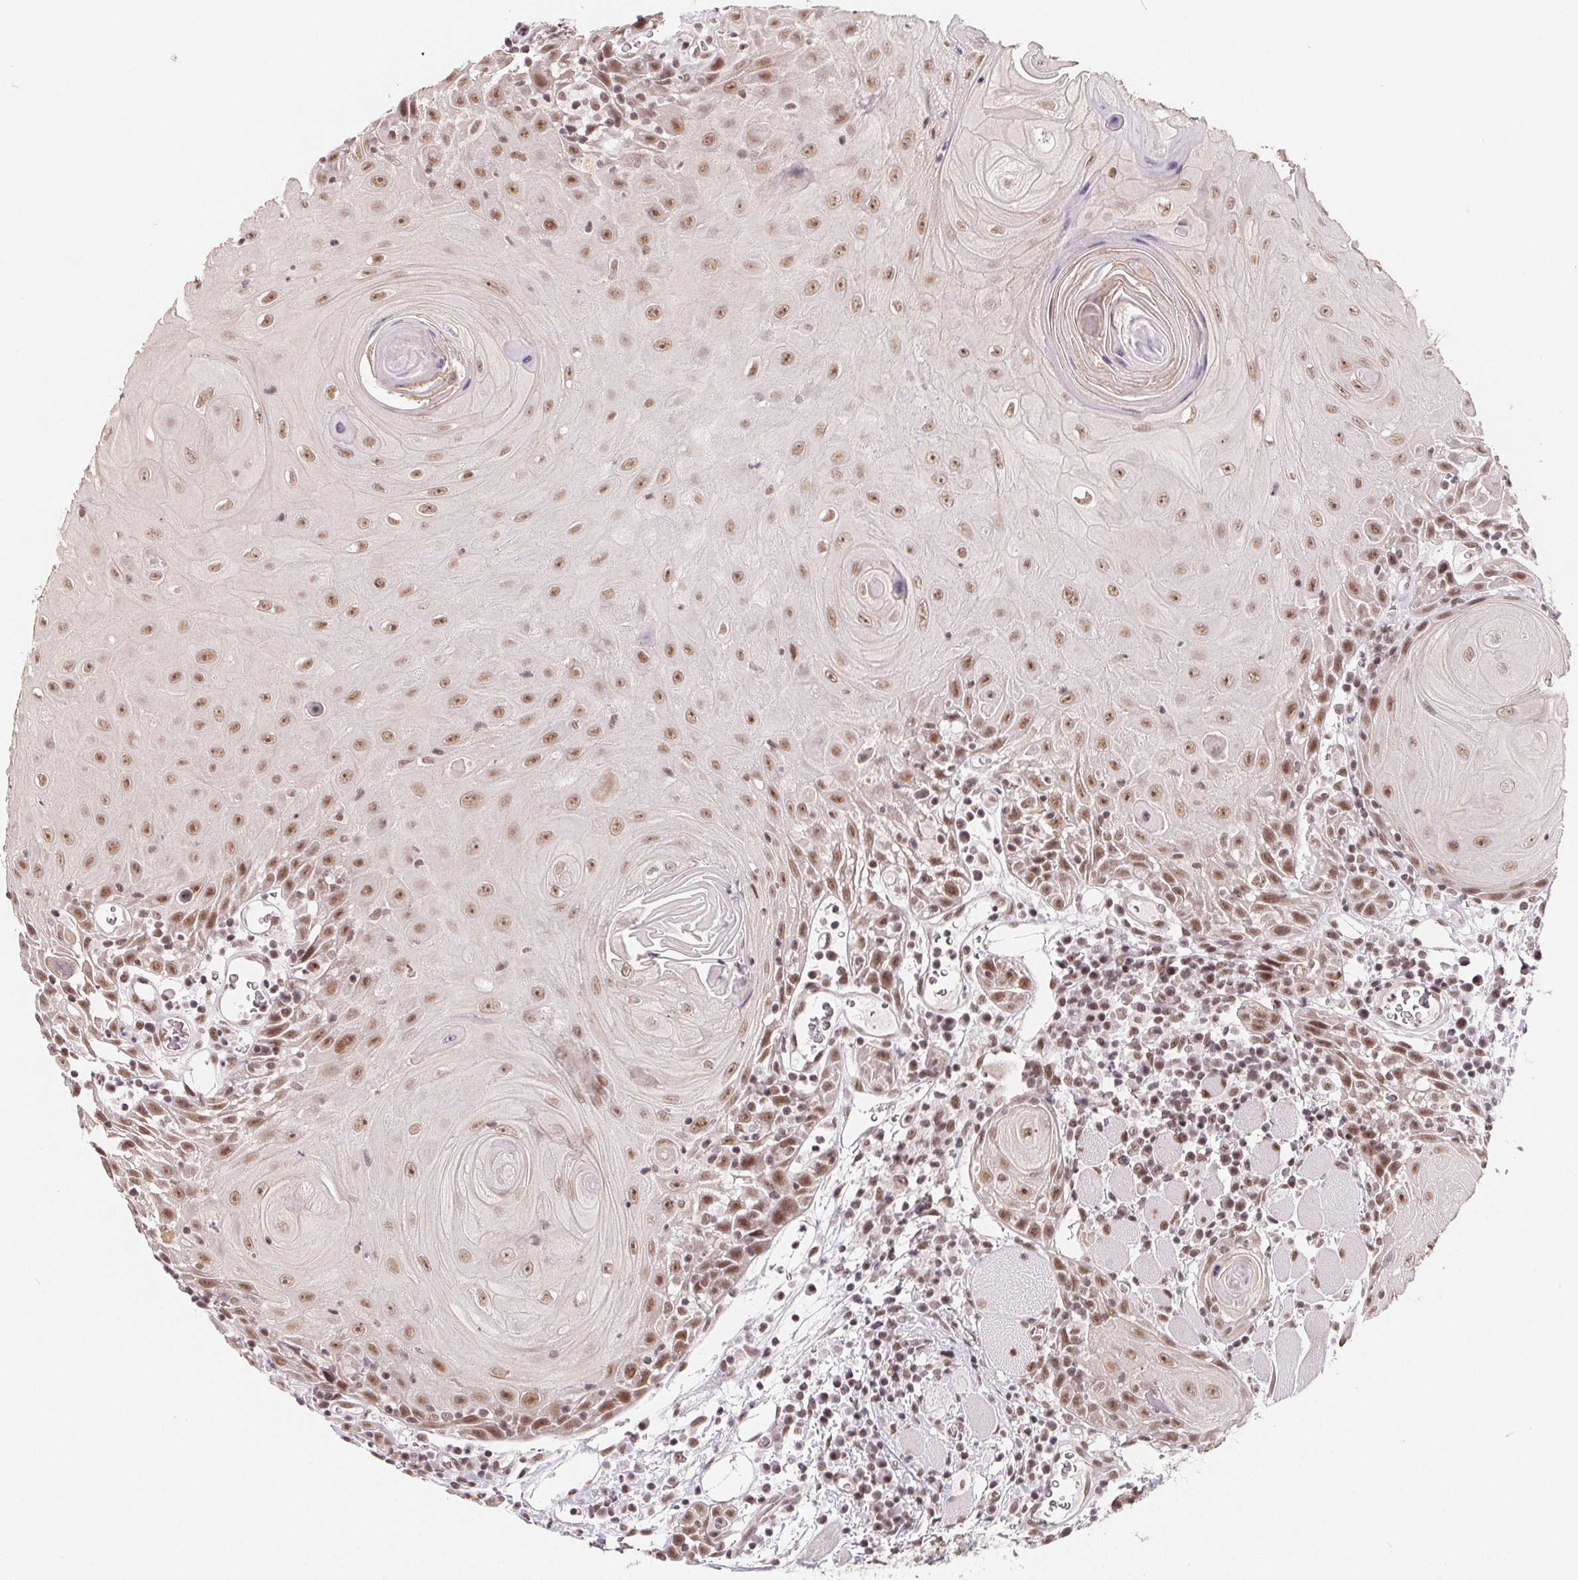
{"staining": {"intensity": "moderate", "quantity": ">75%", "location": "nuclear"}, "tissue": "head and neck cancer", "cell_type": "Tumor cells", "image_type": "cancer", "snomed": [{"axis": "morphology", "description": "Squamous cell carcinoma, NOS"}, {"axis": "topography", "description": "Head-Neck"}], "caption": "A brown stain shows moderate nuclear staining of a protein in head and neck cancer tumor cells. (brown staining indicates protein expression, while blue staining denotes nuclei).", "gene": "TCERG1", "patient": {"sex": "male", "age": 52}}